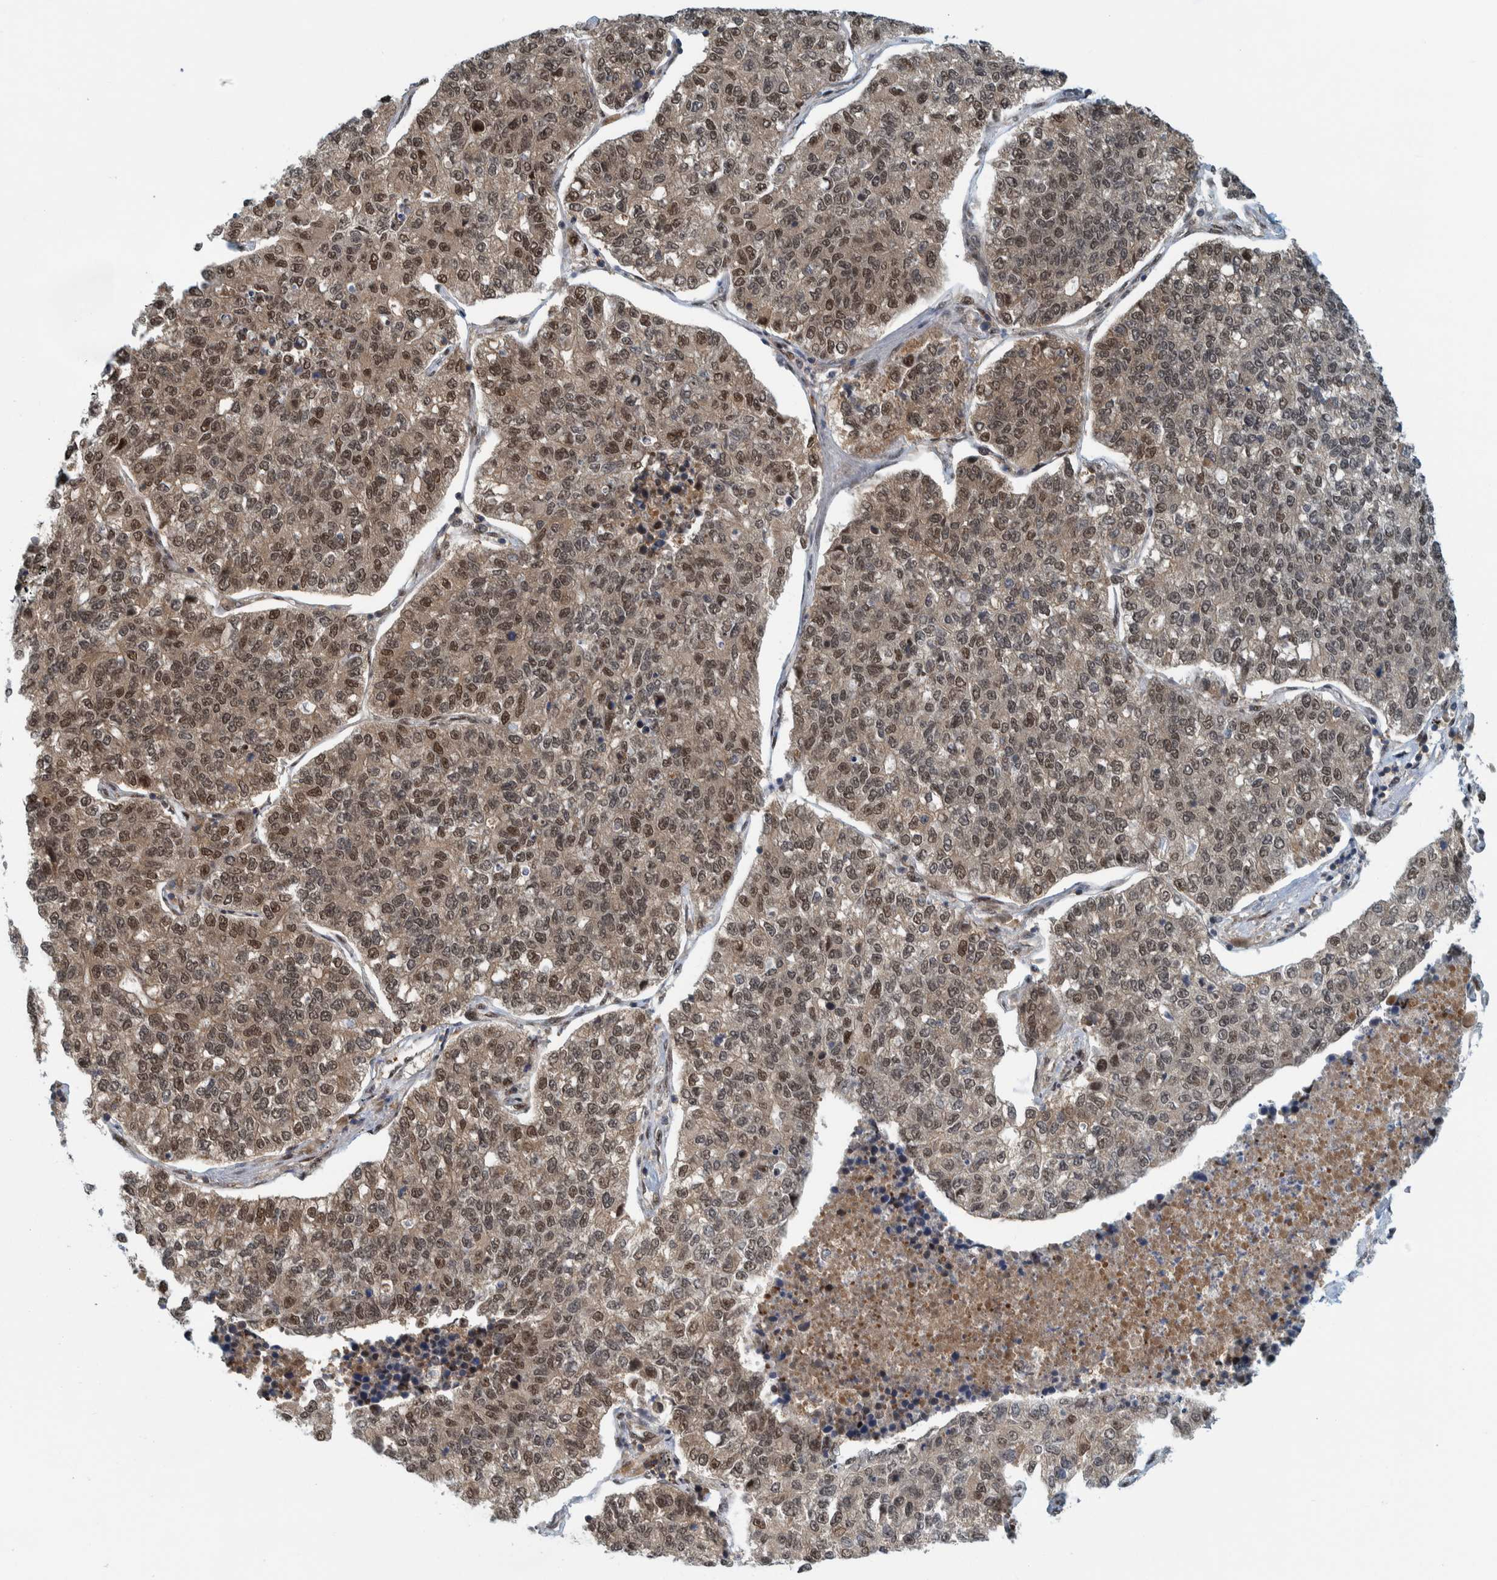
{"staining": {"intensity": "moderate", "quantity": "25%-75%", "location": "nuclear"}, "tissue": "lung cancer", "cell_type": "Tumor cells", "image_type": "cancer", "snomed": [{"axis": "morphology", "description": "Adenocarcinoma, NOS"}, {"axis": "topography", "description": "Lung"}], "caption": "Moderate nuclear positivity for a protein is present in about 25%-75% of tumor cells of lung adenocarcinoma using IHC.", "gene": "COPS3", "patient": {"sex": "male", "age": 49}}